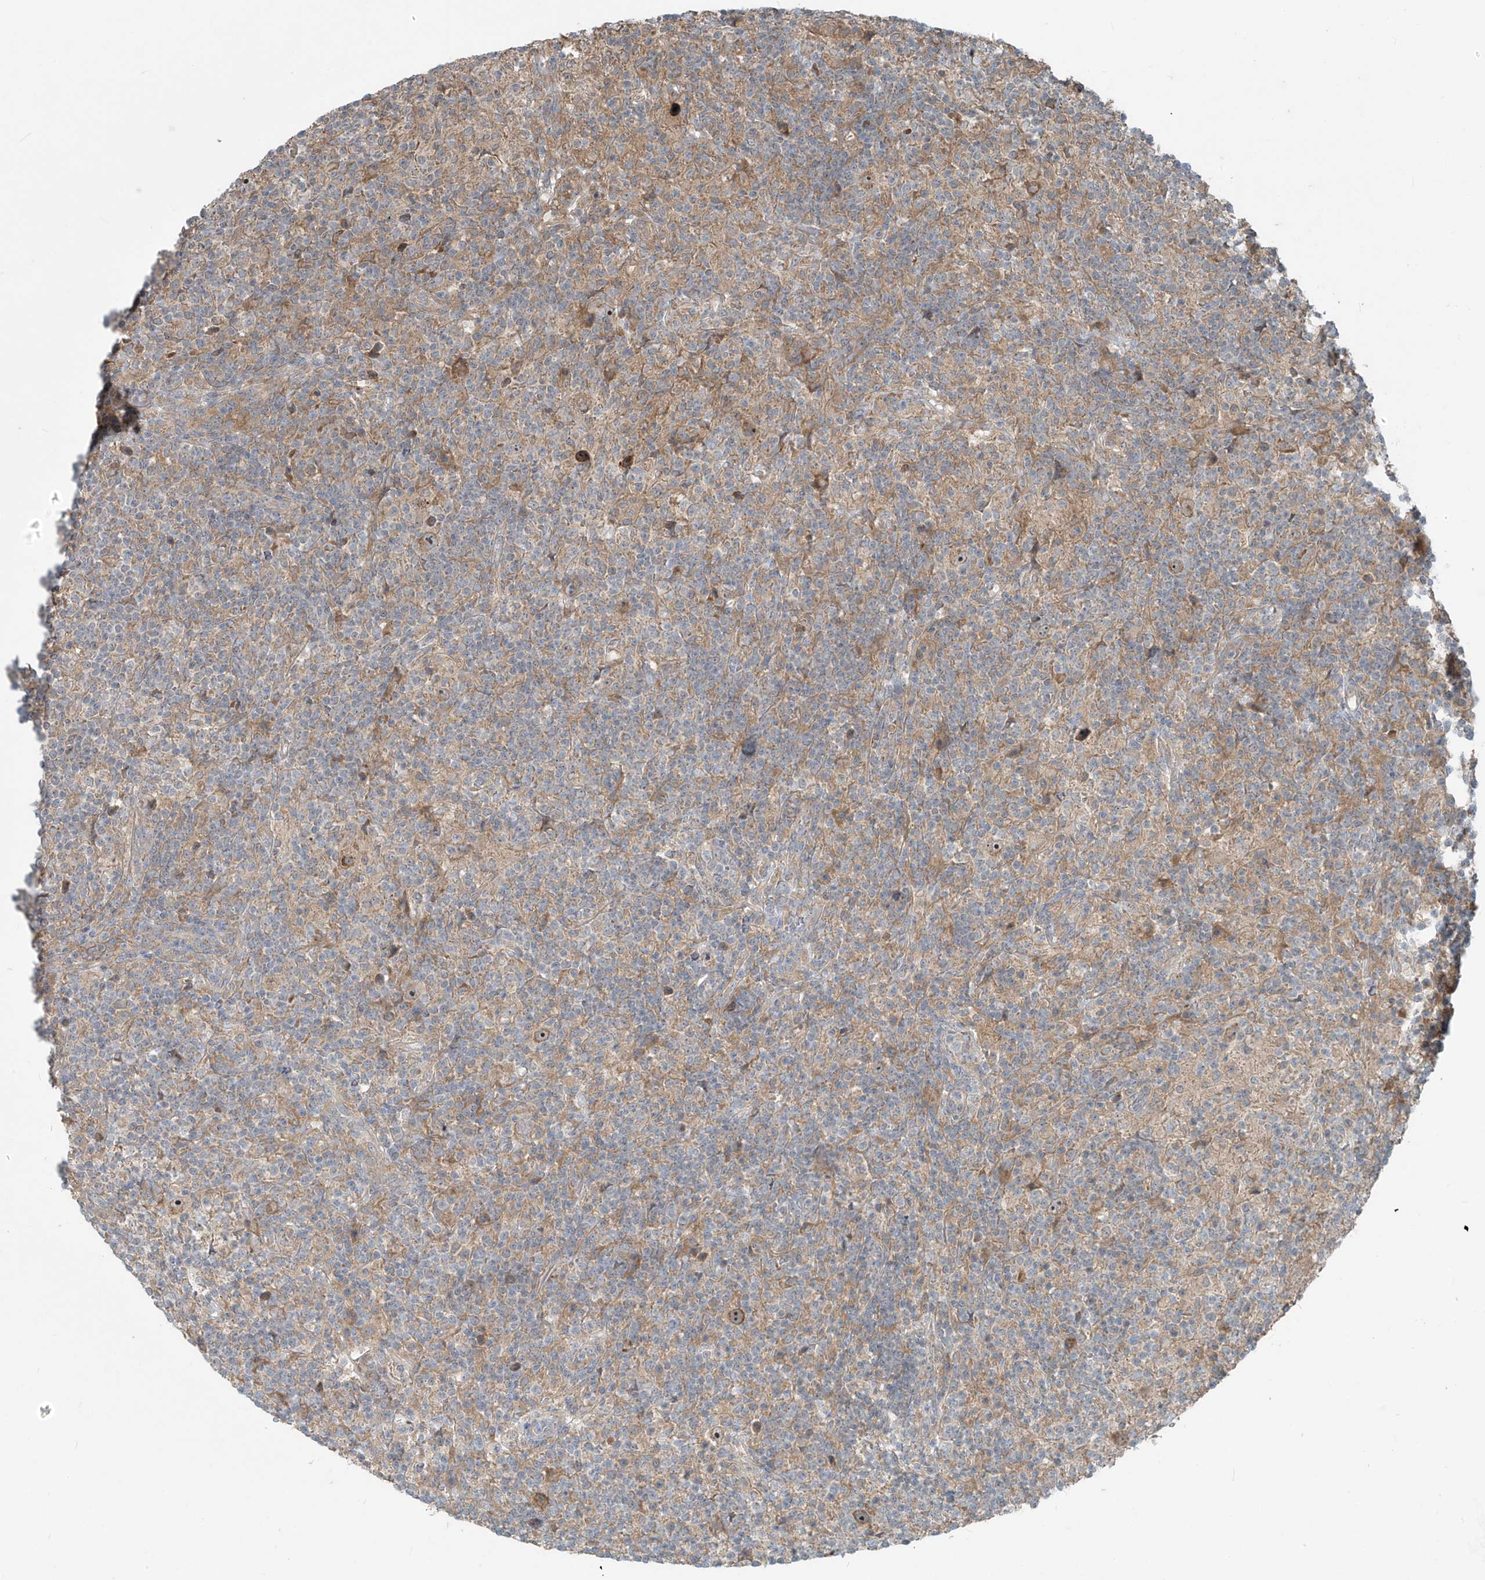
{"staining": {"intensity": "moderate", "quantity": ">75%", "location": "cytoplasmic/membranous,nuclear"}, "tissue": "lymphoma", "cell_type": "Tumor cells", "image_type": "cancer", "snomed": [{"axis": "morphology", "description": "Hodgkin's disease, NOS"}, {"axis": "topography", "description": "Lymph node"}], "caption": "The immunohistochemical stain labels moderate cytoplasmic/membranous and nuclear expression in tumor cells of lymphoma tissue. The staining was performed using DAB (3,3'-diaminobenzidine), with brown indicating positive protein expression. Nuclei are stained blue with hematoxylin.", "gene": "KATNIP", "patient": {"sex": "male", "age": 70}}